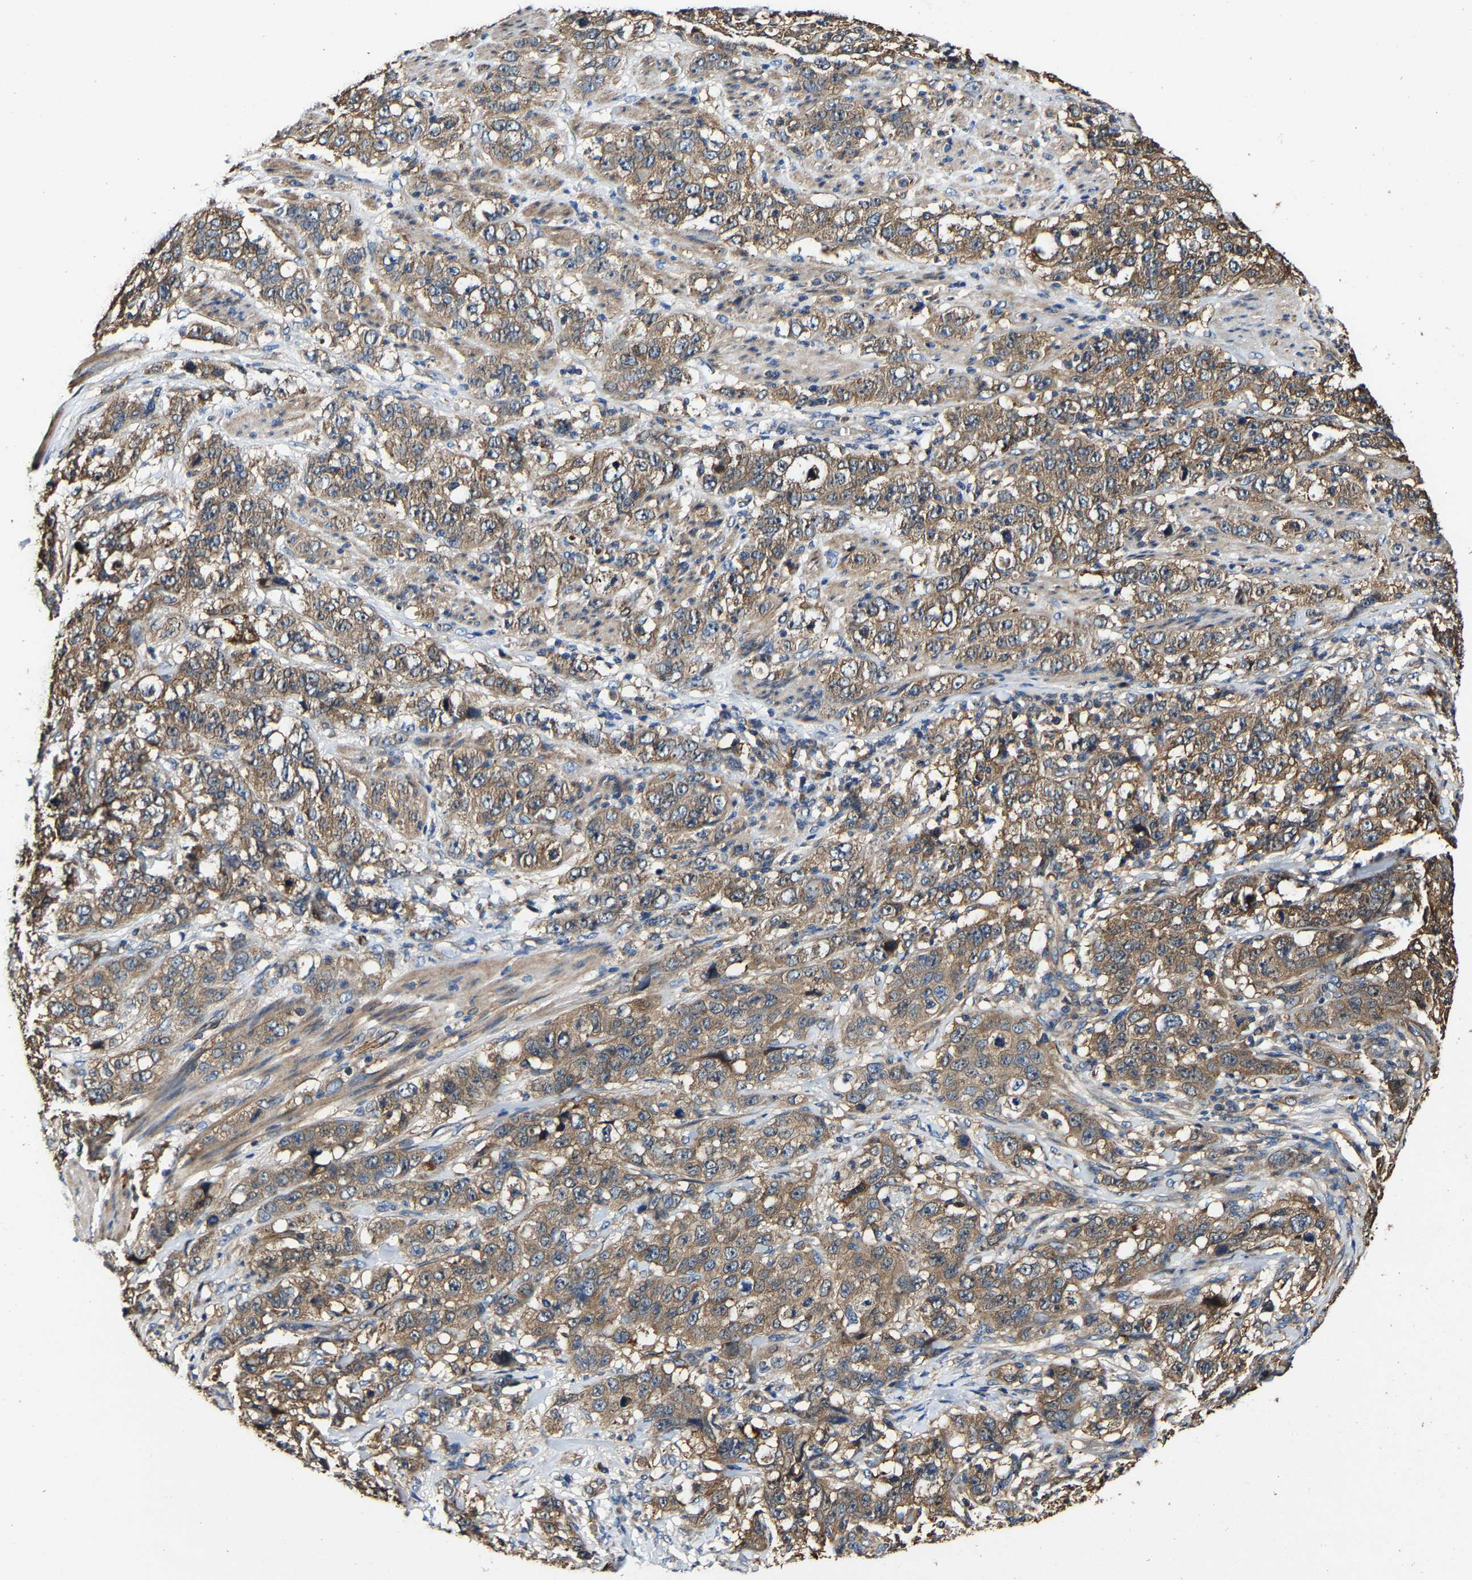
{"staining": {"intensity": "moderate", "quantity": ">75%", "location": "cytoplasmic/membranous"}, "tissue": "stomach cancer", "cell_type": "Tumor cells", "image_type": "cancer", "snomed": [{"axis": "morphology", "description": "Adenocarcinoma, NOS"}, {"axis": "topography", "description": "Stomach"}], "caption": "A high-resolution micrograph shows immunohistochemistry (IHC) staining of stomach adenocarcinoma, which exhibits moderate cytoplasmic/membranous staining in approximately >75% of tumor cells.", "gene": "GFRA3", "patient": {"sex": "male", "age": 48}}